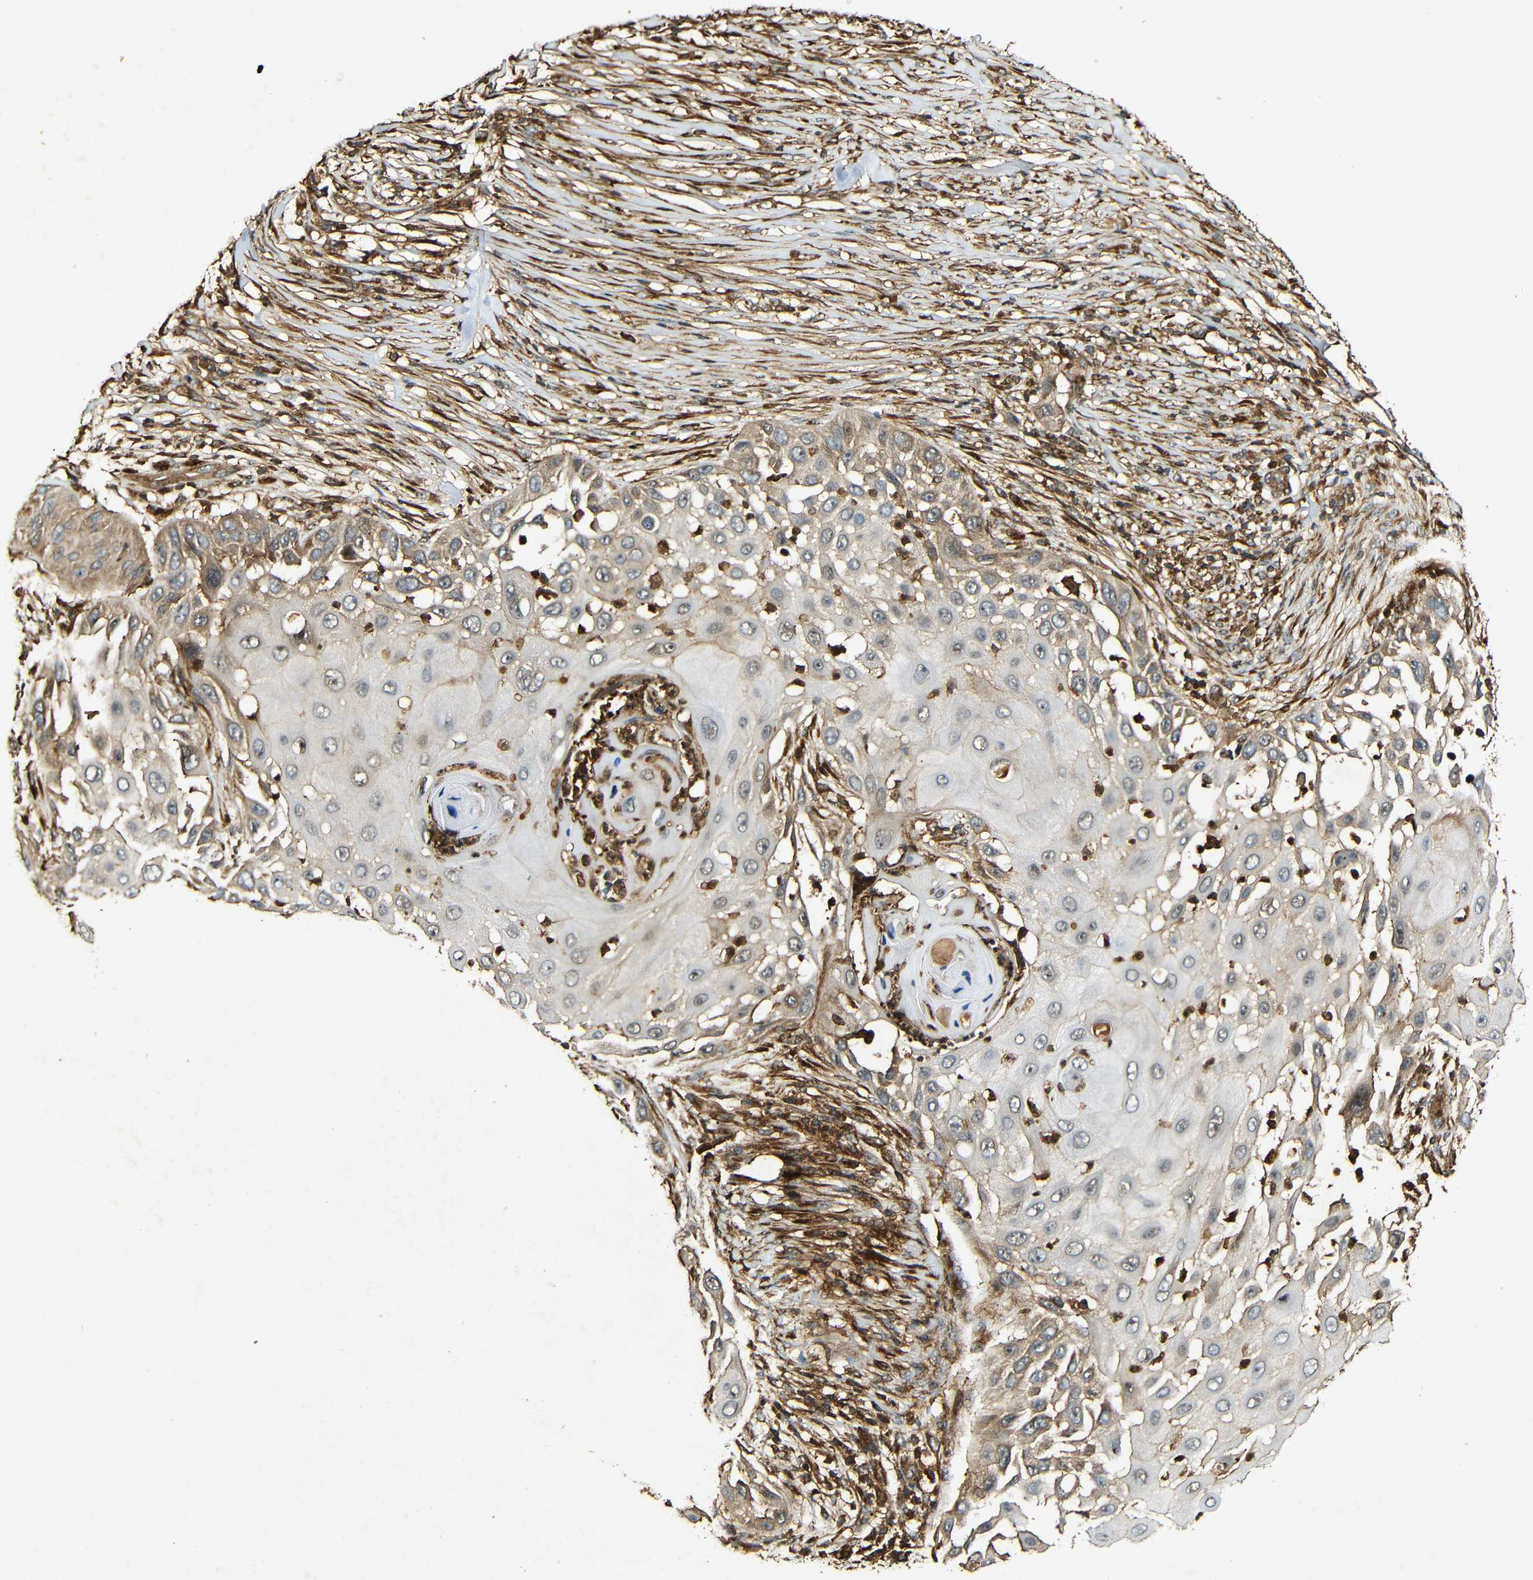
{"staining": {"intensity": "moderate", "quantity": "25%-75%", "location": "cytoplasmic/membranous"}, "tissue": "skin cancer", "cell_type": "Tumor cells", "image_type": "cancer", "snomed": [{"axis": "morphology", "description": "Squamous cell carcinoma, NOS"}, {"axis": "topography", "description": "Skin"}], "caption": "Human squamous cell carcinoma (skin) stained with a brown dye reveals moderate cytoplasmic/membranous positive expression in approximately 25%-75% of tumor cells.", "gene": "CASP8", "patient": {"sex": "female", "age": 44}}